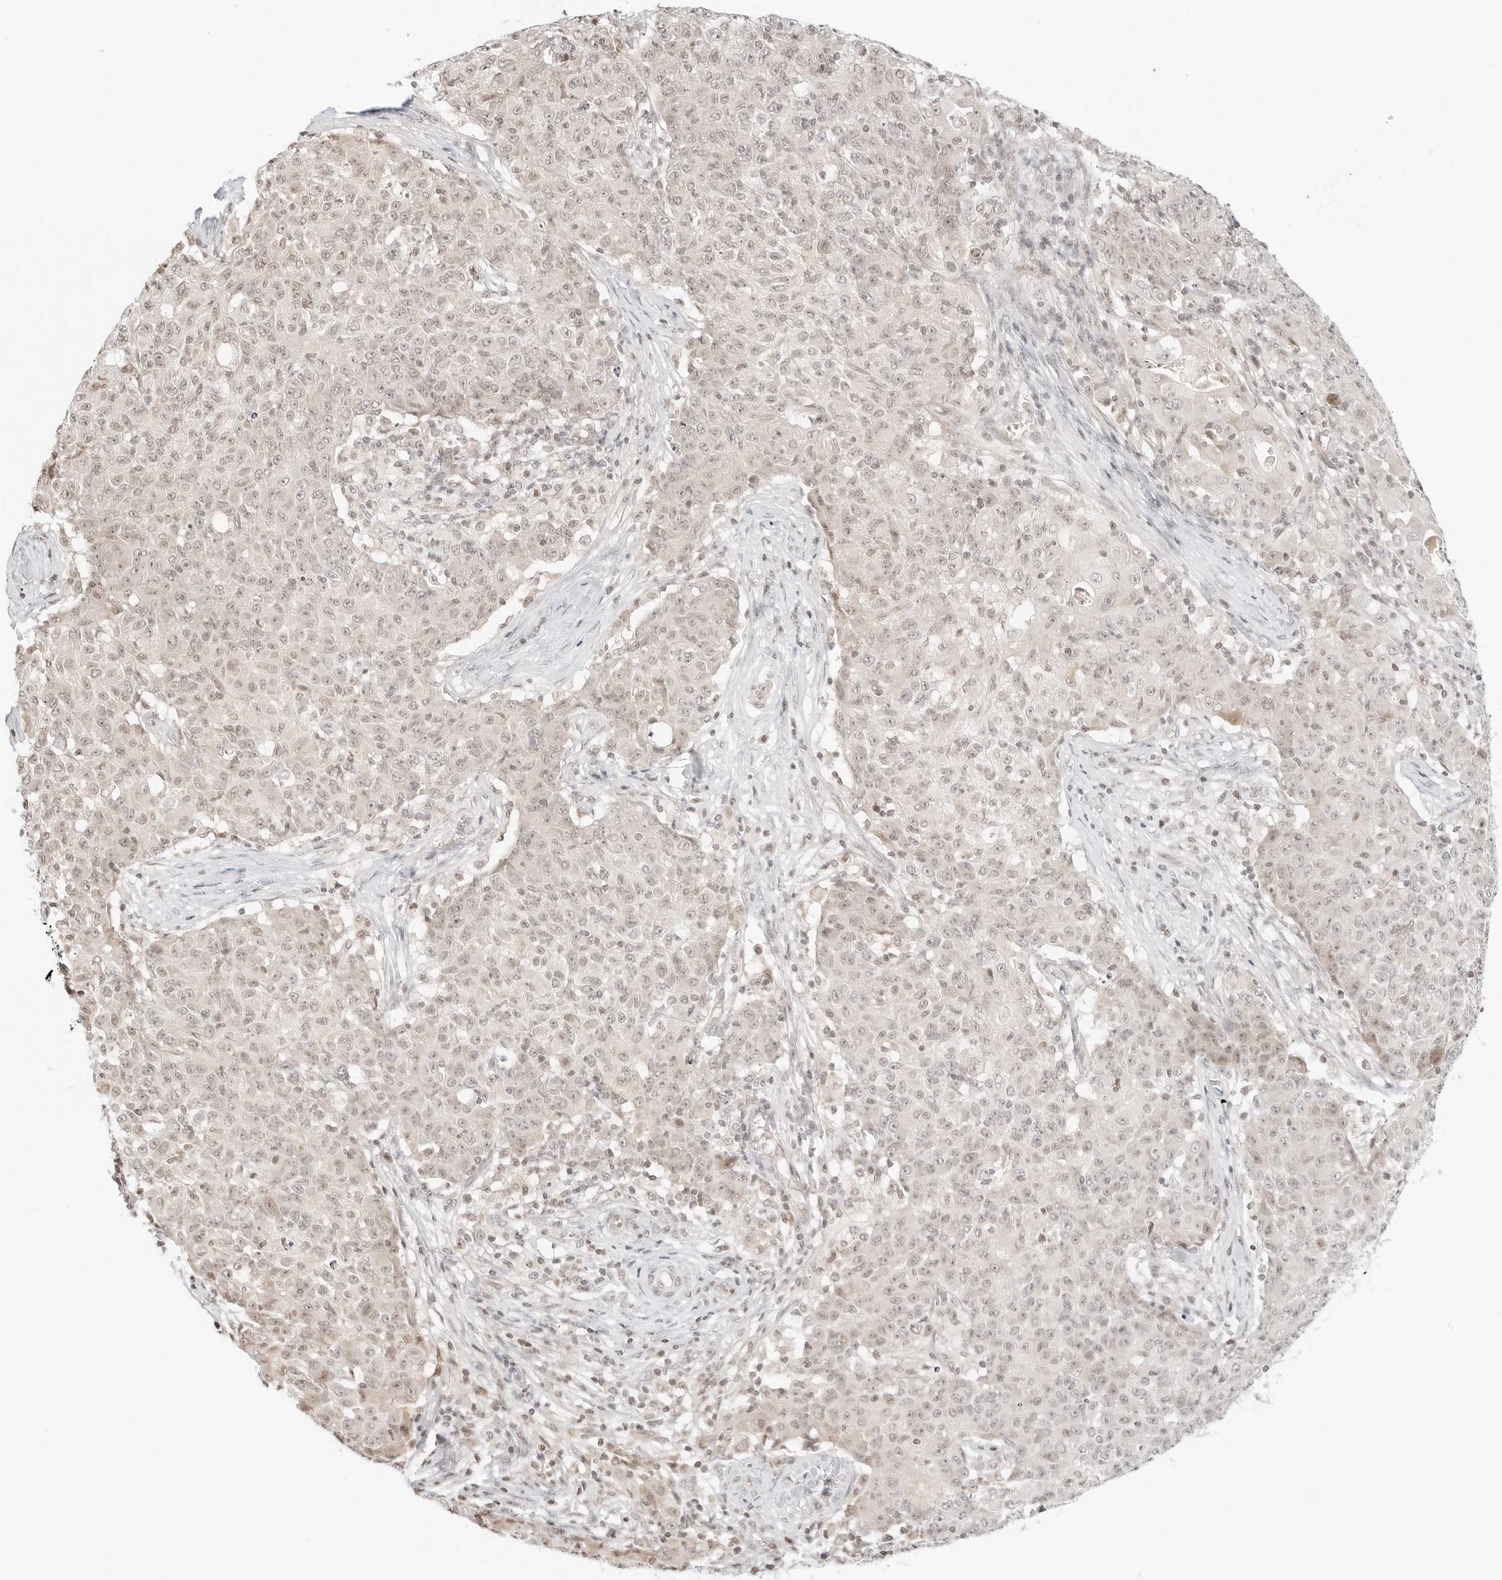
{"staining": {"intensity": "negative", "quantity": "none", "location": "none"}, "tissue": "ovarian cancer", "cell_type": "Tumor cells", "image_type": "cancer", "snomed": [{"axis": "morphology", "description": "Carcinoma, endometroid"}, {"axis": "topography", "description": "Ovary"}], "caption": "Immunohistochemistry image of ovarian endometroid carcinoma stained for a protein (brown), which shows no positivity in tumor cells.", "gene": "RPS6KL1", "patient": {"sex": "female", "age": 42}}